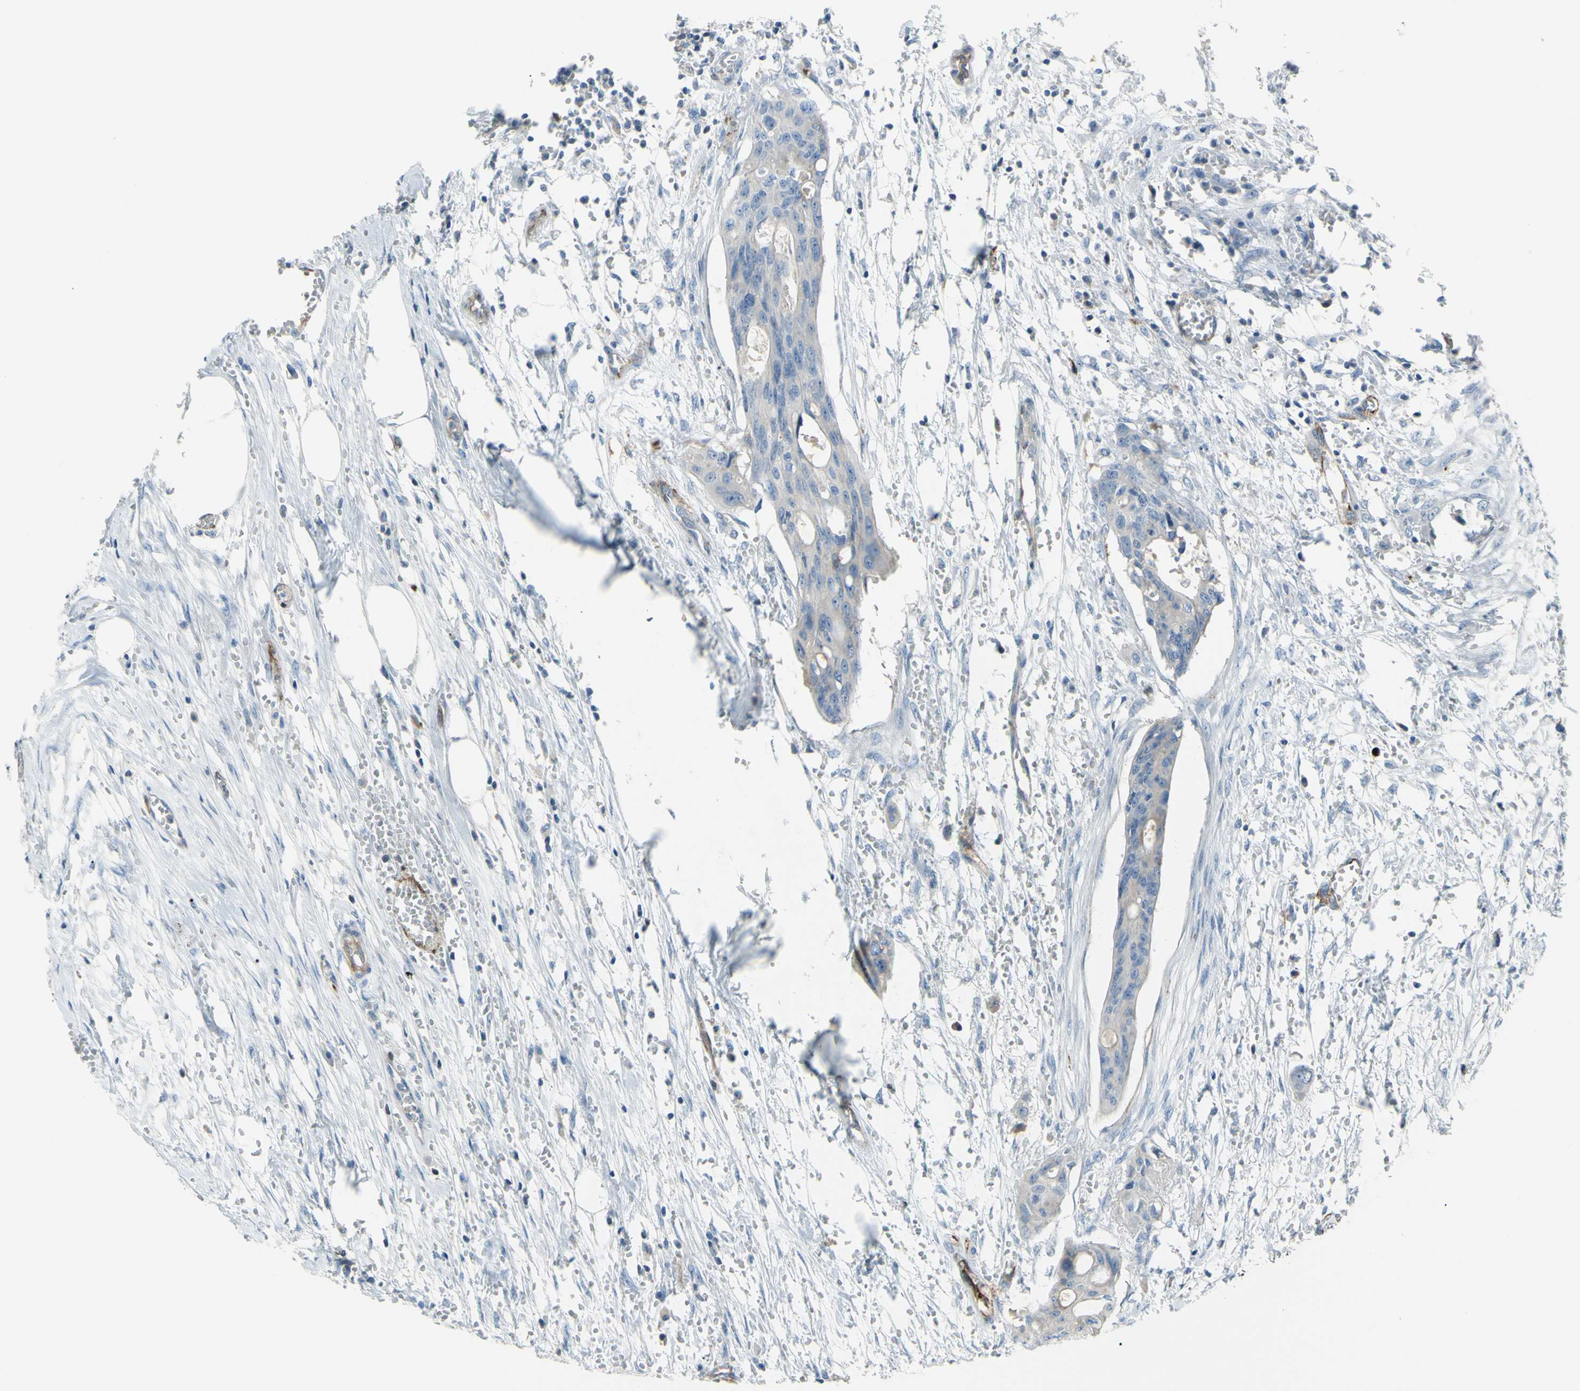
{"staining": {"intensity": "negative", "quantity": "none", "location": "none"}, "tissue": "colorectal cancer", "cell_type": "Tumor cells", "image_type": "cancer", "snomed": [{"axis": "morphology", "description": "Adenocarcinoma, NOS"}, {"axis": "topography", "description": "Colon"}], "caption": "A photomicrograph of colorectal adenocarcinoma stained for a protein displays no brown staining in tumor cells.", "gene": "PRRG2", "patient": {"sex": "female", "age": 57}}